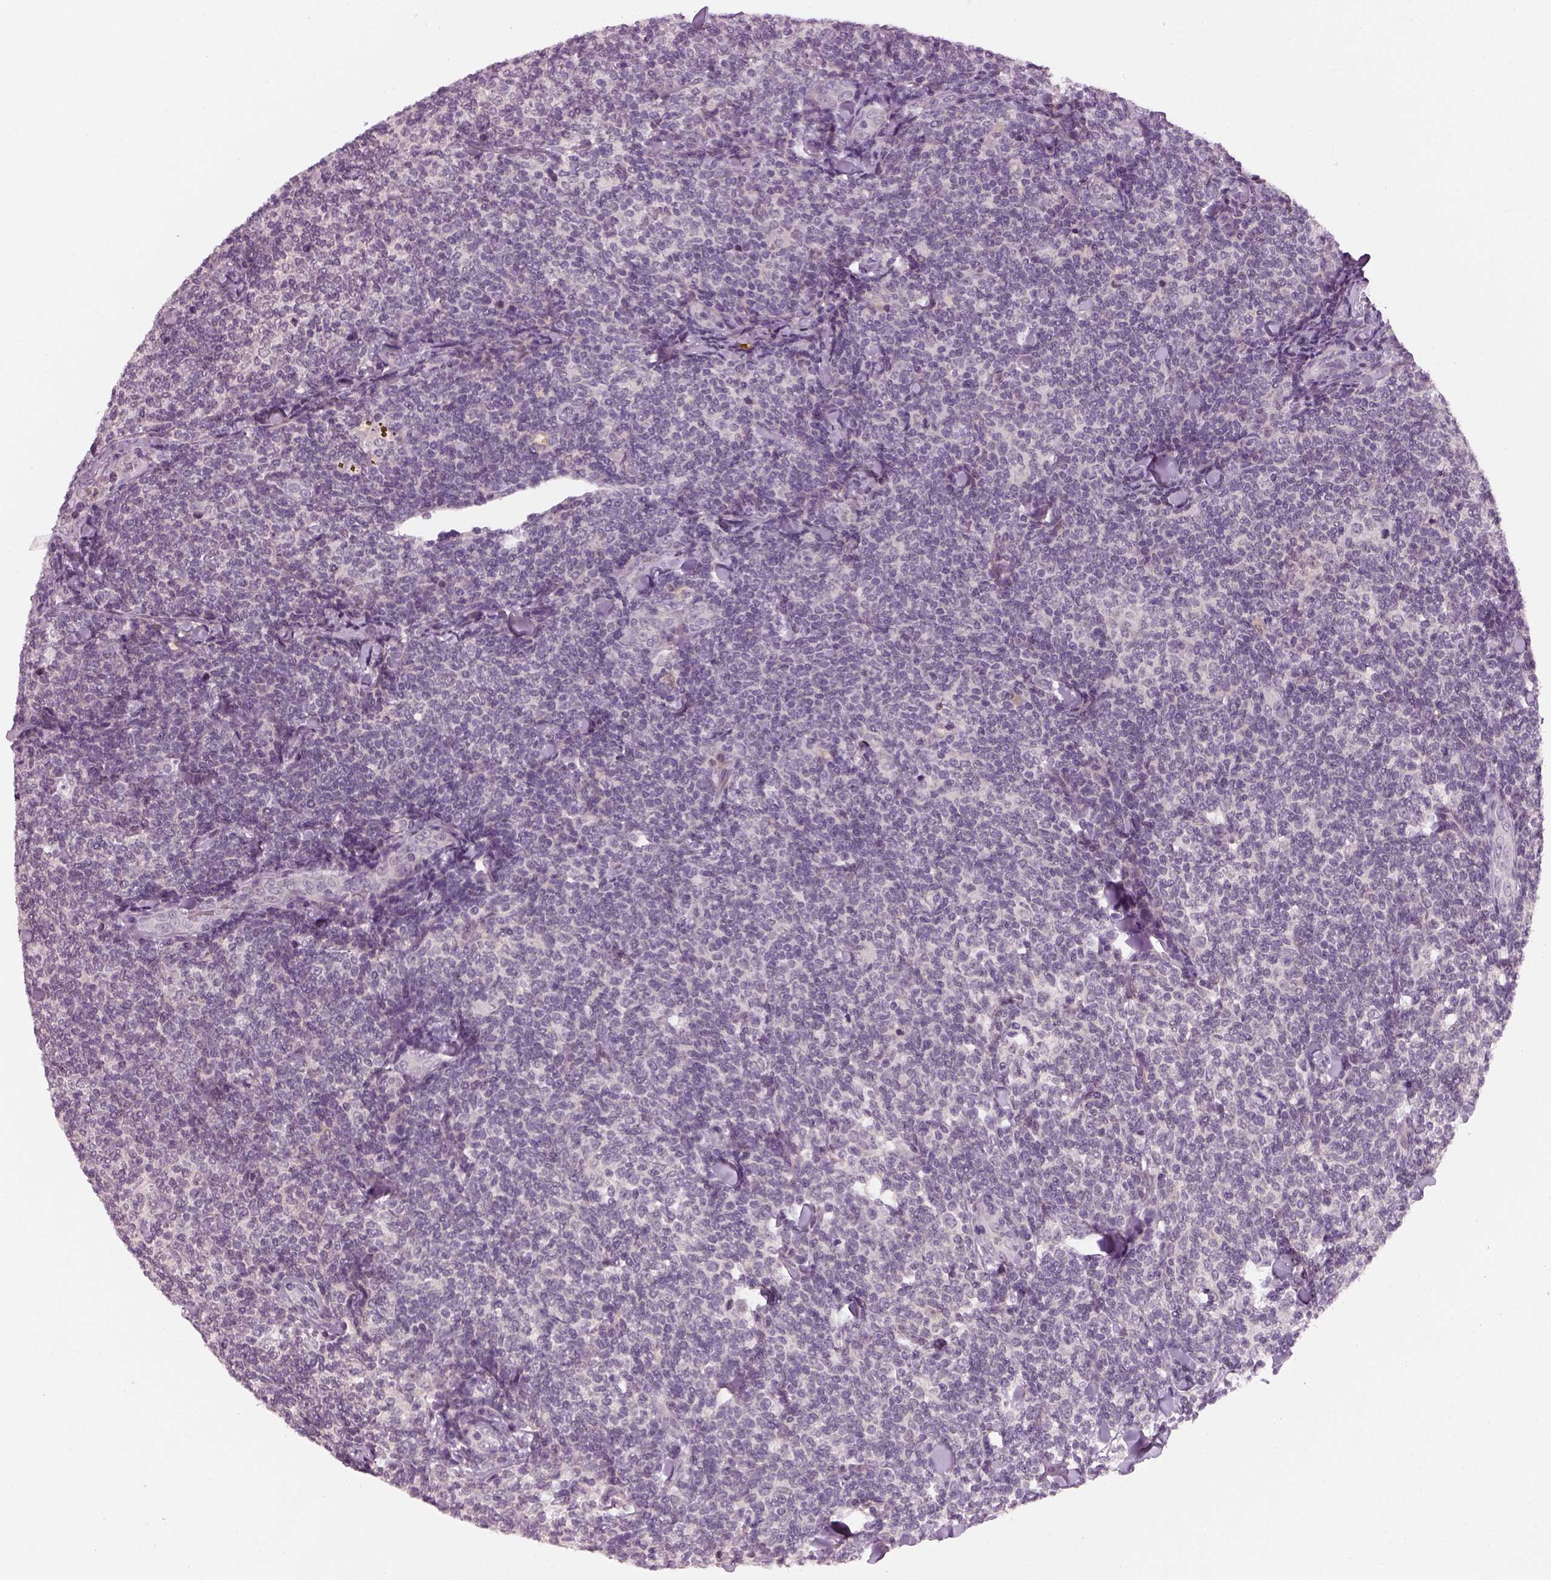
{"staining": {"intensity": "negative", "quantity": "none", "location": "none"}, "tissue": "lymphoma", "cell_type": "Tumor cells", "image_type": "cancer", "snomed": [{"axis": "morphology", "description": "Malignant lymphoma, non-Hodgkin's type, Low grade"}, {"axis": "topography", "description": "Lymph node"}], "caption": "A photomicrograph of malignant lymphoma, non-Hodgkin's type (low-grade) stained for a protein reveals no brown staining in tumor cells. (DAB immunohistochemistry (IHC), high magnification).", "gene": "GDNF", "patient": {"sex": "female", "age": 56}}